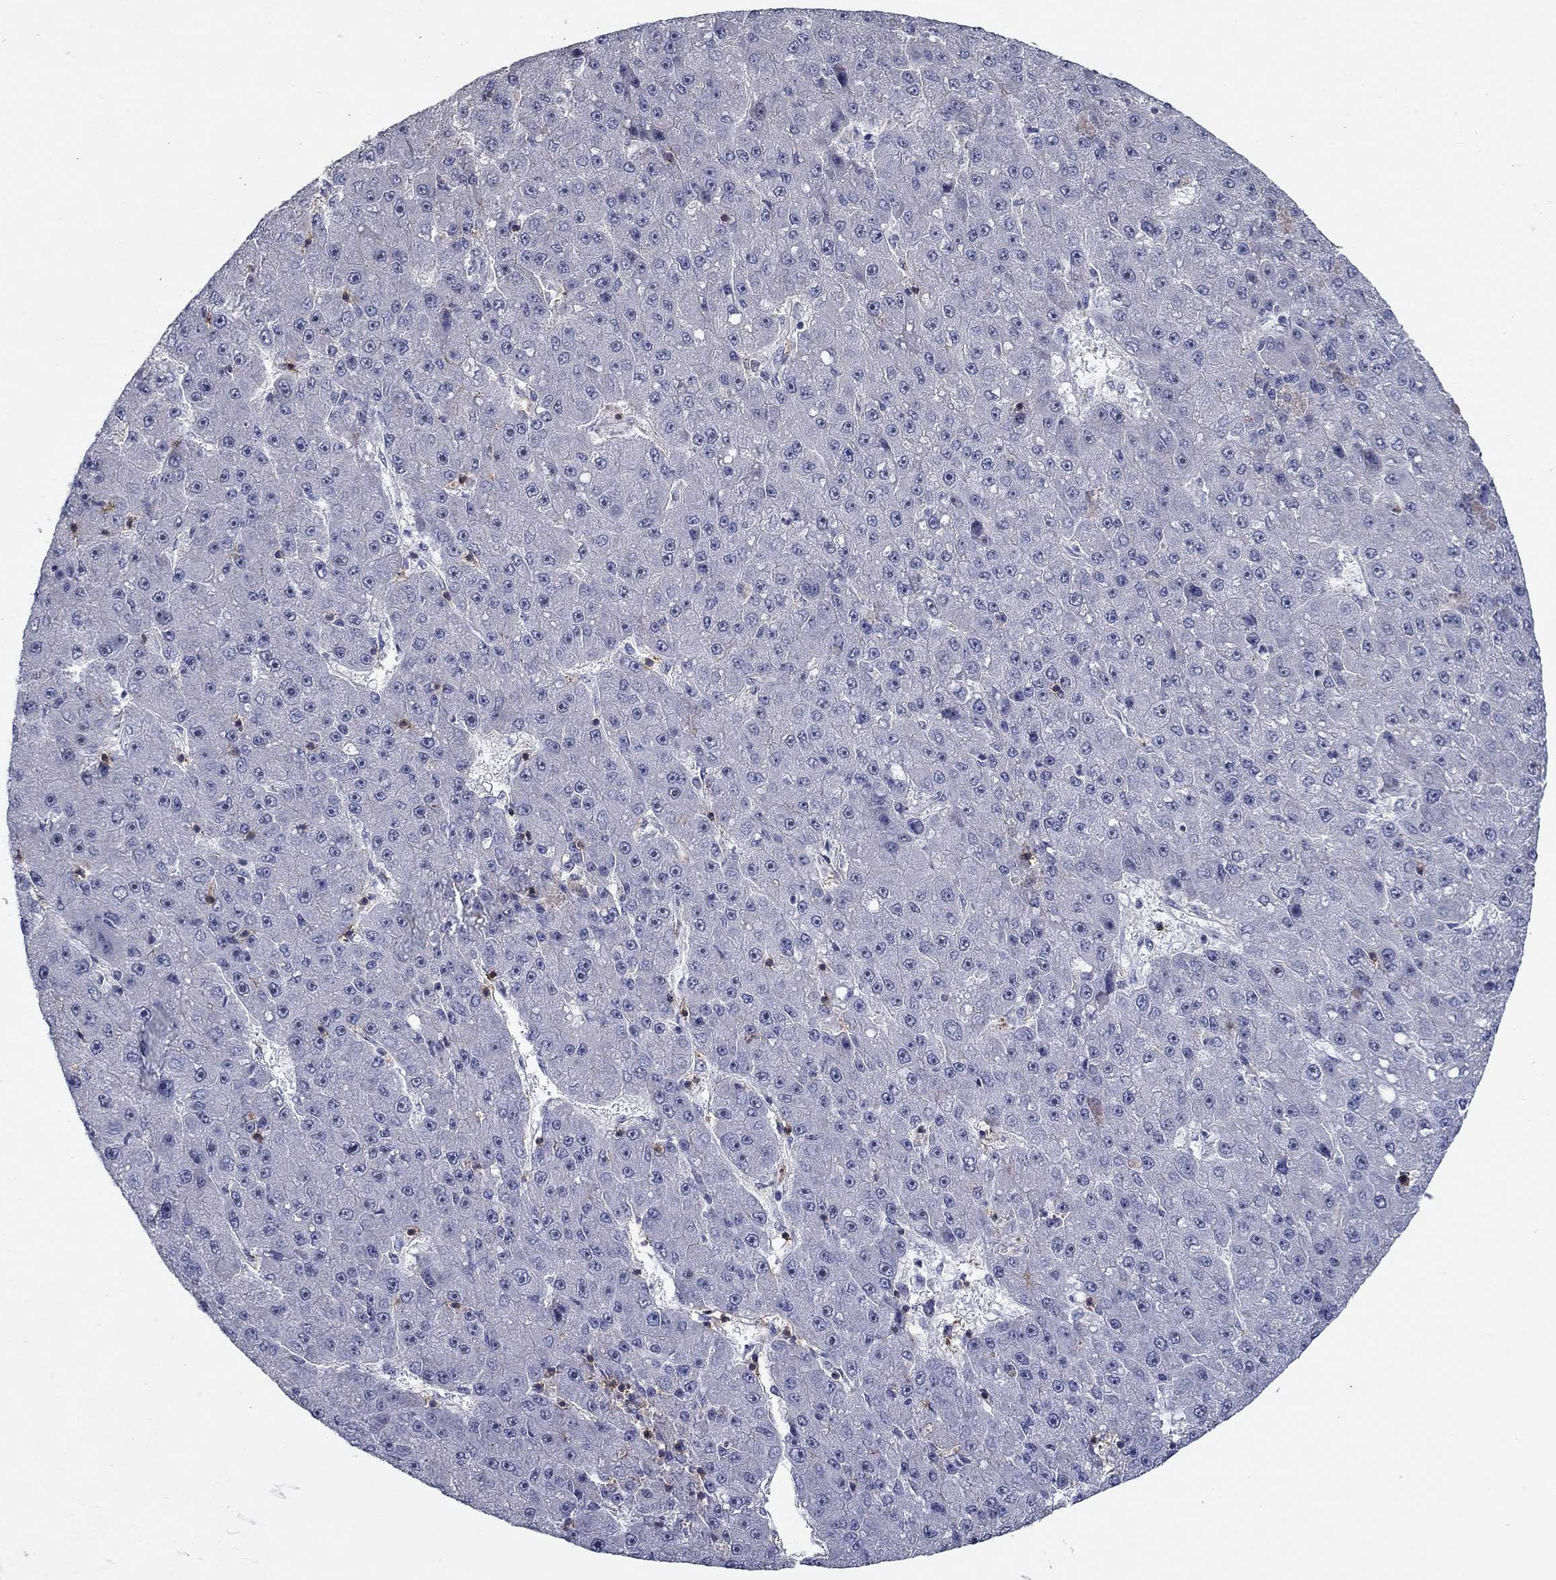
{"staining": {"intensity": "negative", "quantity": "none", "location": "none"}, "tissue": "liver cancer", "cell_type": "Tumor cells", "image_type": "cancer", "snomed": [{"axis": "morphology", "description": "Carcinoma, Hepatocellular, NOS"}, {"axis": "topography", "description": "Liver"}], "caption": "IHC photomicrograph of human liver cancer stained for a protein (brown), which exhibits no expression in tumor cells.", "gene": "SIT1", "patient": {"sex": "male", "age": 67}}